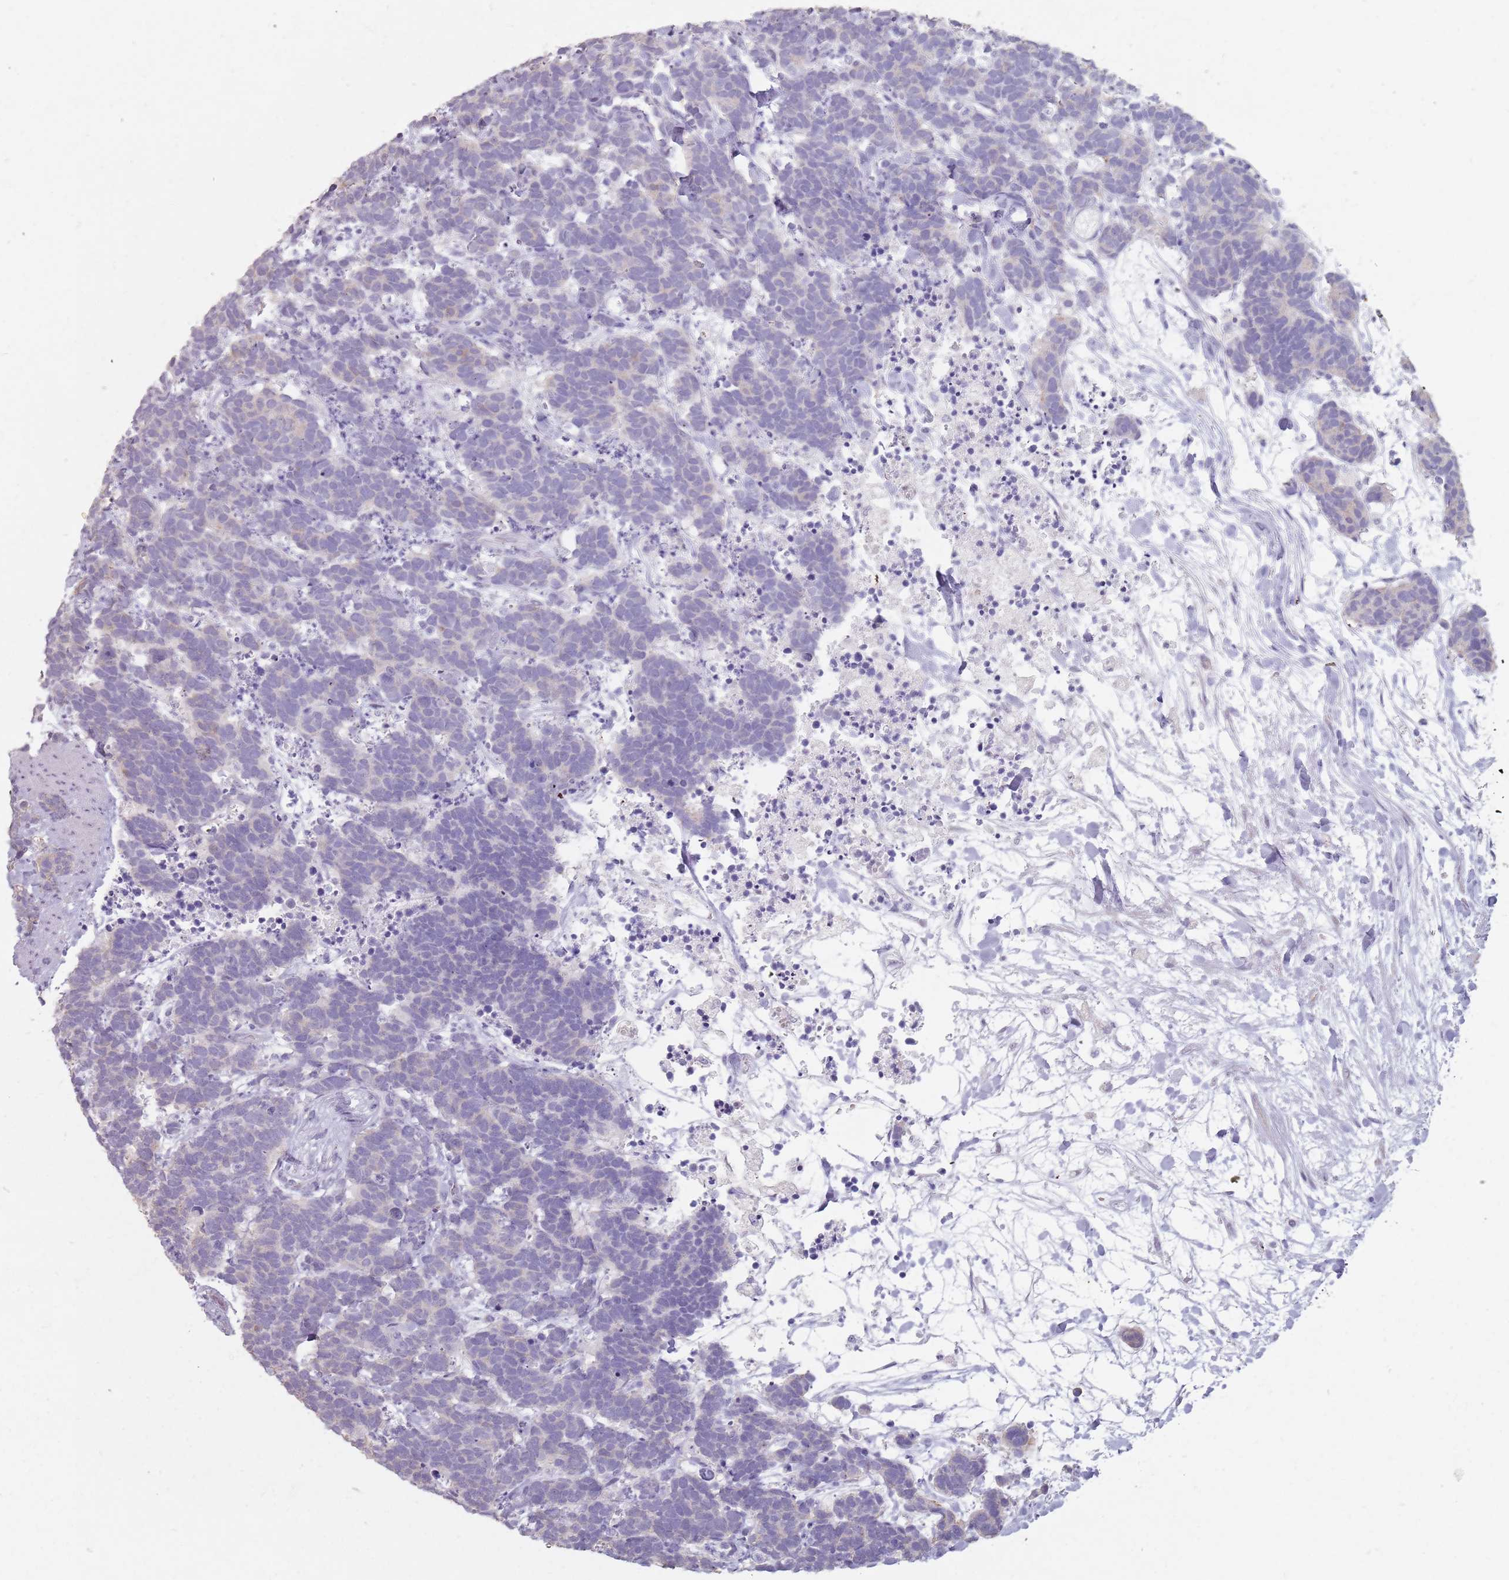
{"staining": {"intensity": "negative", "quantity": "none", "location": "none"}, "tissue": "carcinoid", "cell_type": "Tumor cells", "image_type": "cancer", "snomed": [{"axis": "morphology", "description": "Carcinoma, NOS"}, {"axis": "morphology", "description": "Carcinoid, malignant, NOS"}, {"axis": "topography", "description": "Prostate"}], "caption": "IHC of malignant carcinoid exhibits no expression in tumor cells. (Stains: DAB (3,3'-diaminobenzidine) immunohistochemistry with hematoxylin counter stain, Microscopy: brightfield microscopy at high magnification).", "gene": "STYK1", "patient": {"sex": "male", "age": 57}}